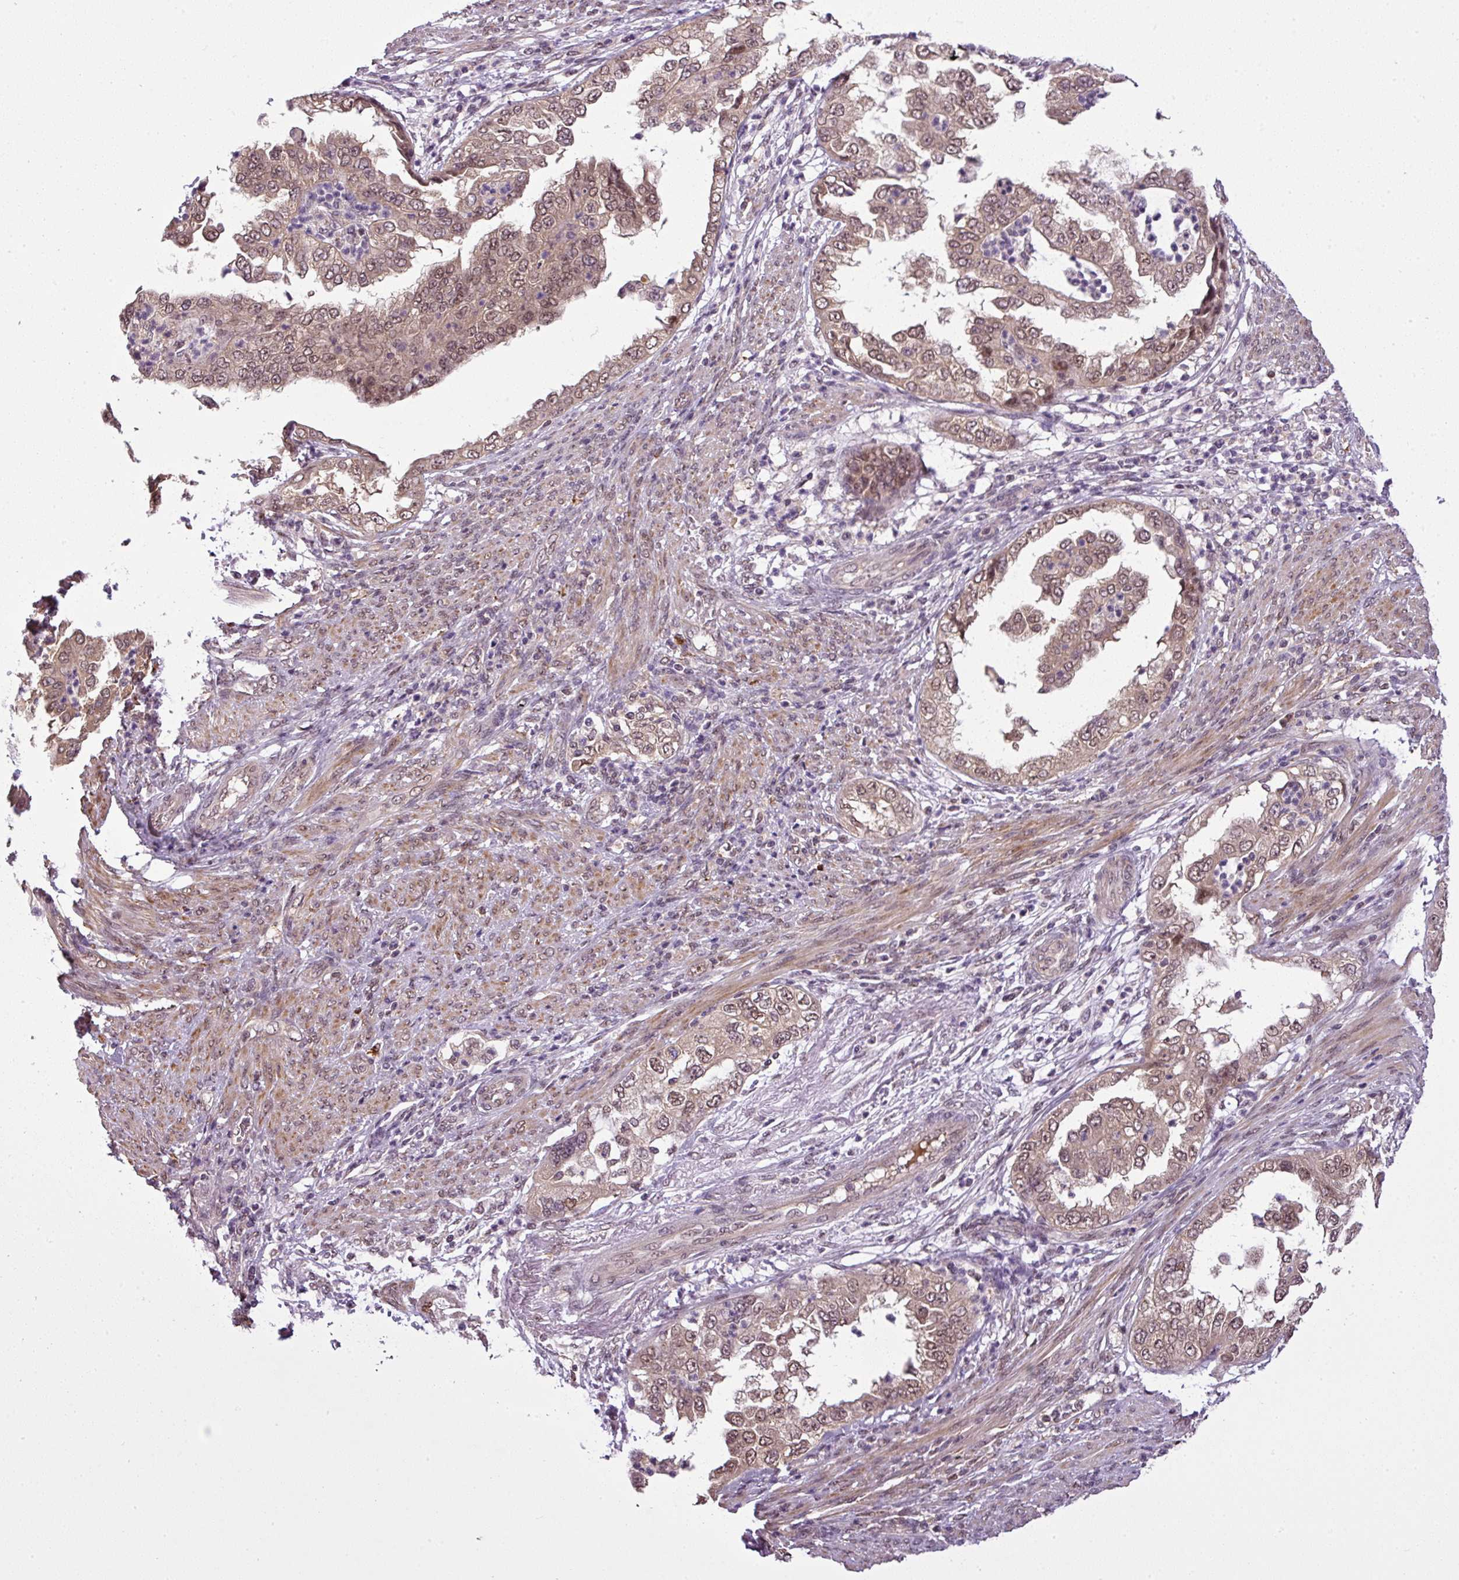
{"staining": {"intensity": "moderate", "quantity": ">75%", "location": "cytoplasmic/membranous,nuclear"}, "tissue": "endometrial cancer", "cell_type": "Tumor cells", "image_type": "cancer", "snomed": [{"axis": "morphology", "description": "Adenocarcinoma, NOS"}, {"axis": "topography", "description": "Endometrium"}], "caption": "Moderate cytoplasmic/membranous and nuclear positivity for a protein is appreciated in approximately >75% of tumor cells of endometrial cancer using IHC.", "gene": "MFHAS1", "patient": {"sex": "female", "age": 85}}